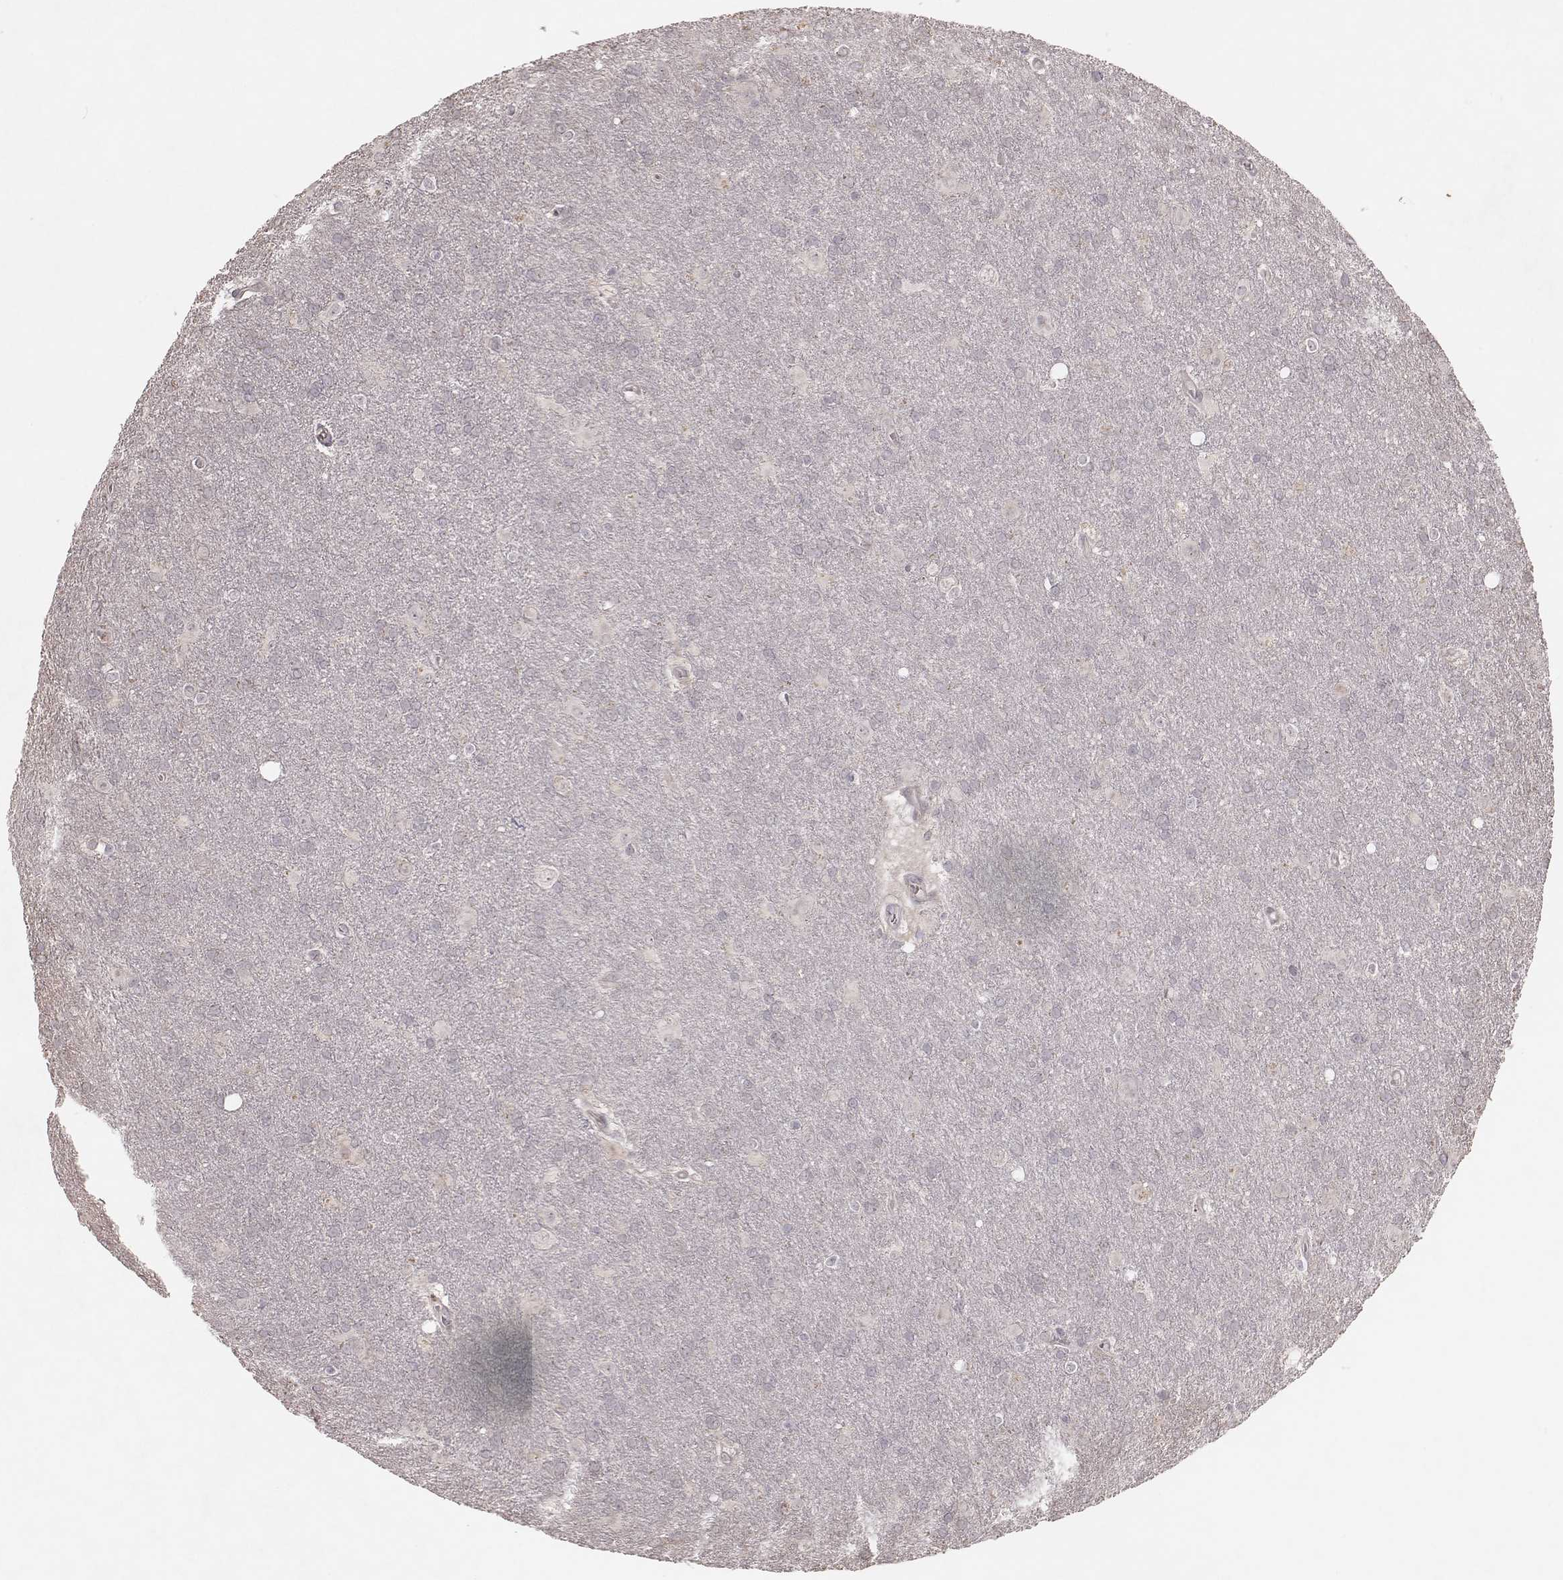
{"staining": {"intensity": "negative", "quantity": "none", "location": "none"}, "tissue": "glioma", "cell_type": "Tumor cells", "image_type": "cancer", "snomed": [{"axis": "morphology", "description": "Glioma, malignant, Low grade"}, {"axis": "topography", "description": "Brain"}], "caption": "The micrograph reveals no significant staining in tumor cells of glioma.", "gene": "FAM13B", "patient": {"sex": "male", "age": 58}}